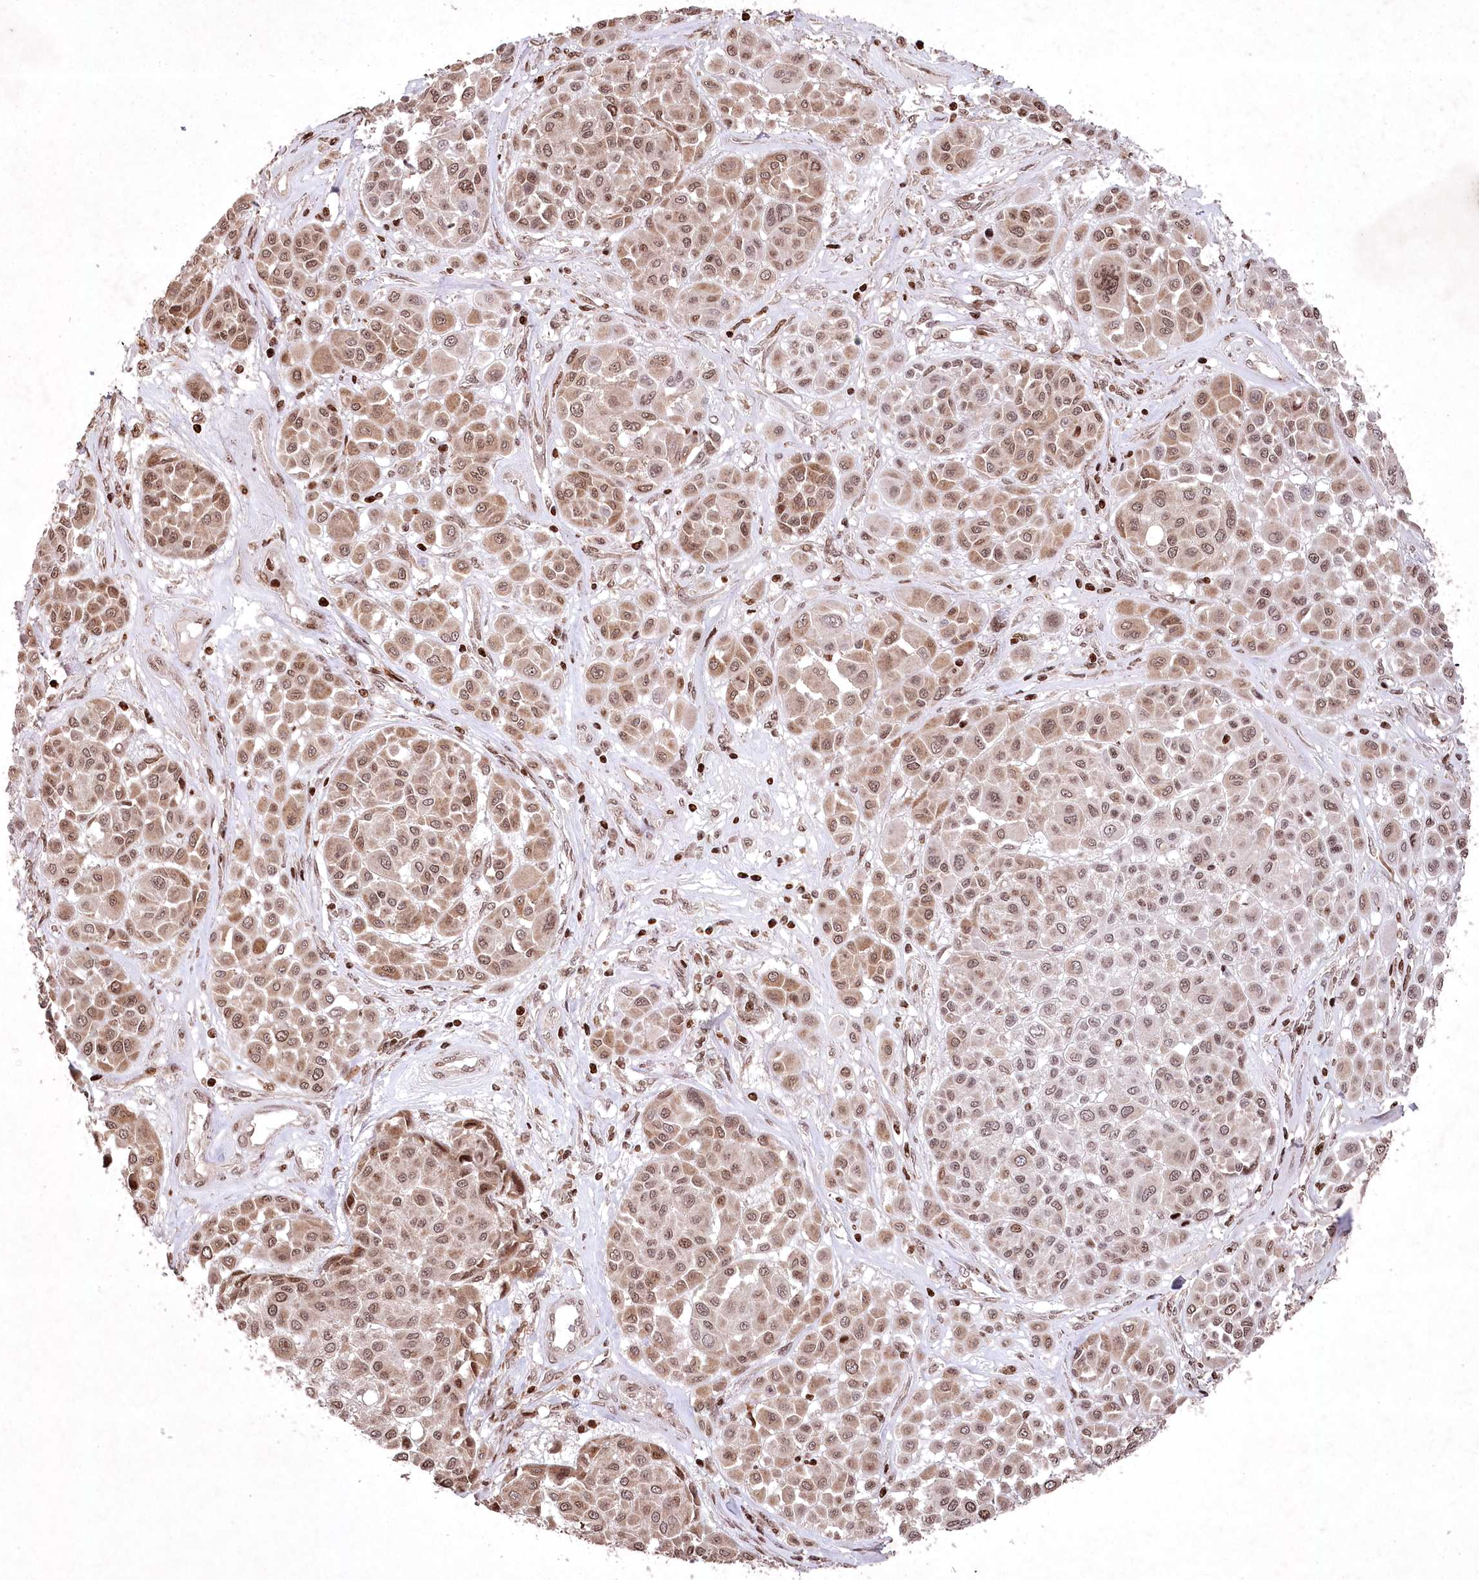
{"staining": {"intensity": "moderate", "quantity": ">75%", "location": "nuclear"}, "tissue": "melanoma", "cell_type": "Tumor cells", "image_type": "cancer", "snomed": [{"axis": "morphology", "description": "Malignant melanoma, Metastatic site"}, {"axis": "topography", "description": "Soft tissue"}], "caption": "IHC micrograph of malignant melanoma (metastatic site) stained for a protein (brown), which shows medium levels of moderate nuclear positivity in approximately >75% of tumor cells.", "gene": "CCSER2", "patient": {"sex": "male", "age": 41}}